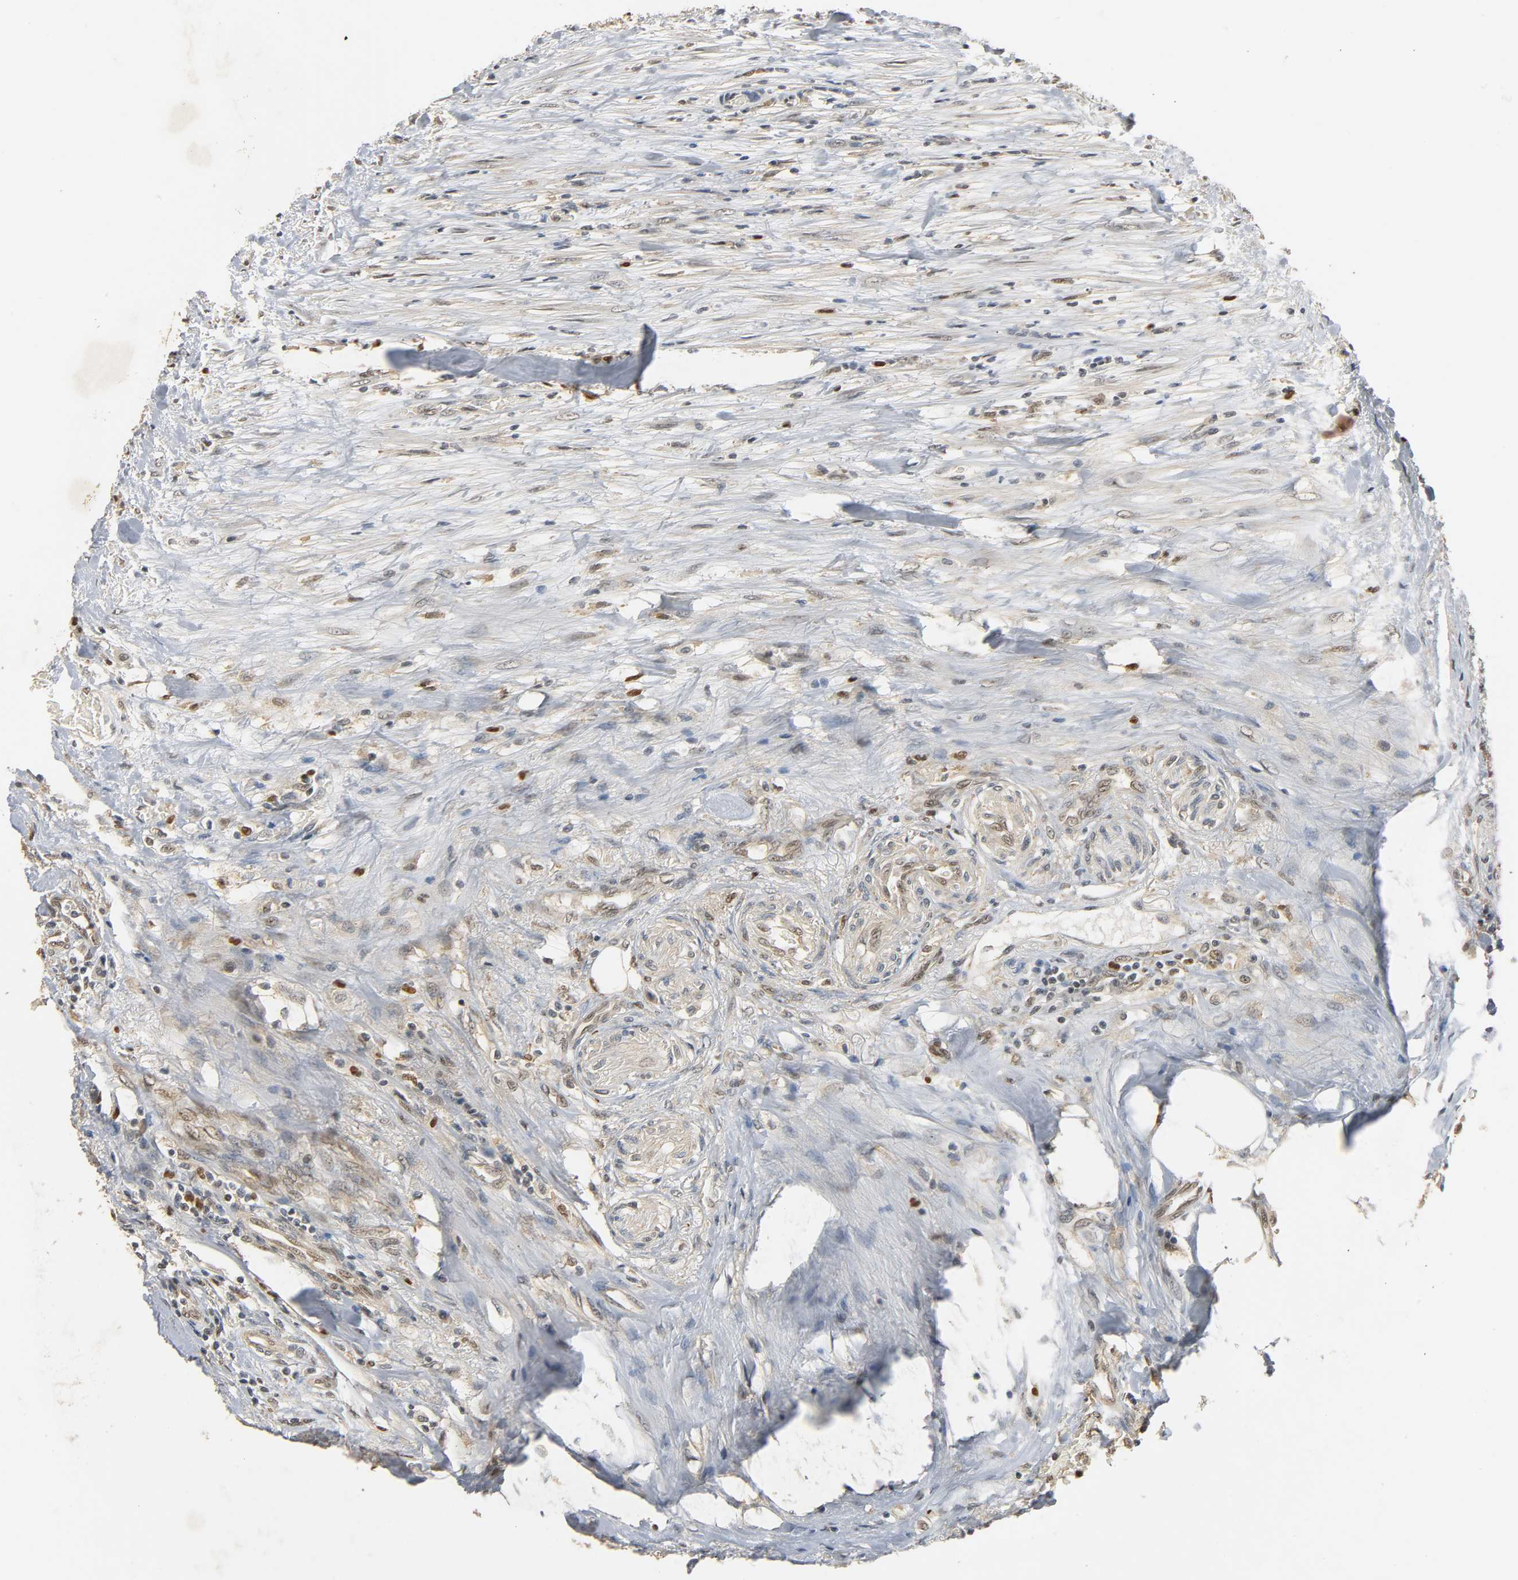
{"staining": {"intensity": "weak", "quantity": ">75%", "location": "nuclear"}, "tissue": "colorectal cancer", "cell_type": "Tumor cells", "image_type": "cancer", "snomed": [{"axis": "morphology", "description": "Adenocarcinoma, NOS"}, {"axis": "topography", "description": "Colon"}], "caption": "A brown stain shows weak nuclear staining of a protein in human colorectal cancer tumor cells. (DAB IHC with brightfield microscopy, high magnification).", "gene": "ZFPM2", "patient": {"sex": "female", "age": 86}}